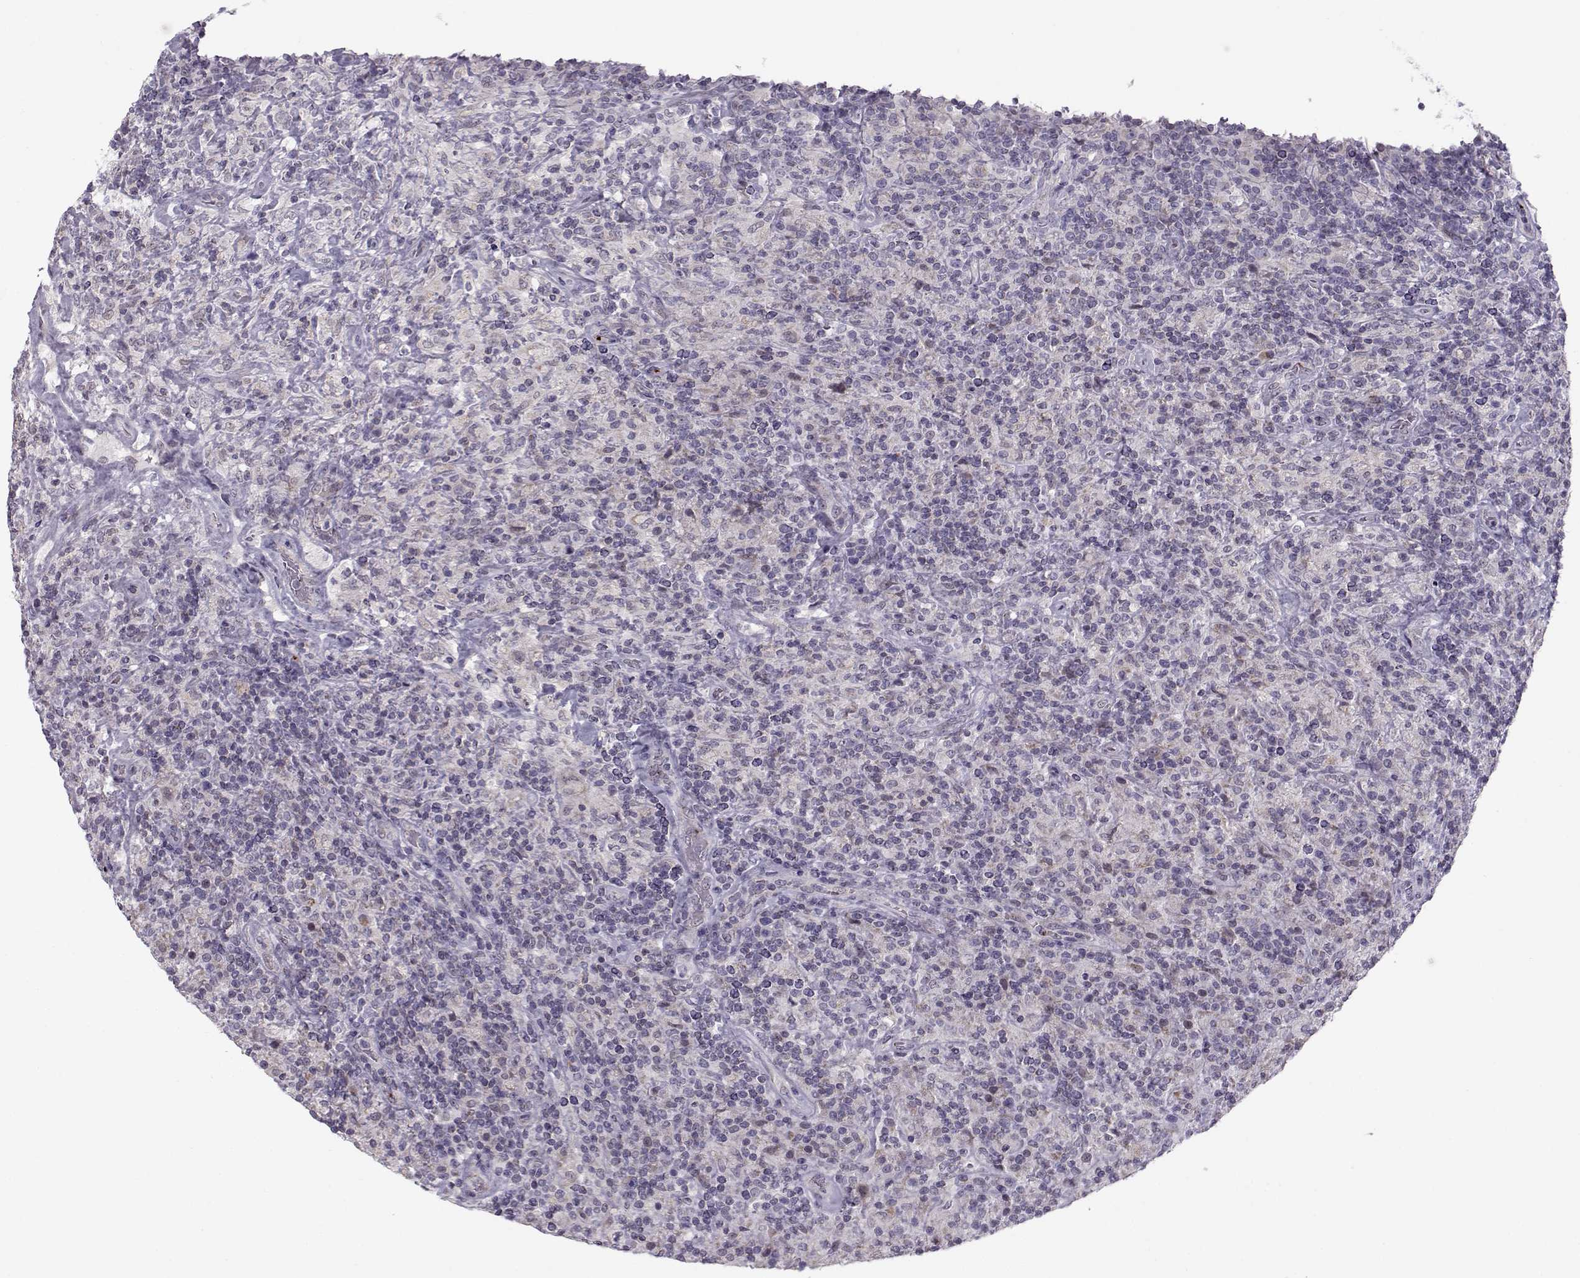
{"staining": {"intensity": "weak", "quantity": "<25%", "location": "cytoplasmic/membranous"}, "tissue": "lymphoma", "cell_type": "Tumor cells", "image_type": "cancer", "snomed": [{"axis": "morphology", "description": "Hodgkin's disease, NOS"}, {"axis": "topography", "description": "Lymph node"}], "caption": "Protein analysis of lymphoma displays no significant positivity in tumor cells.", "gene": "KLF17", "patient": {"sex": "male", "age": 70}}